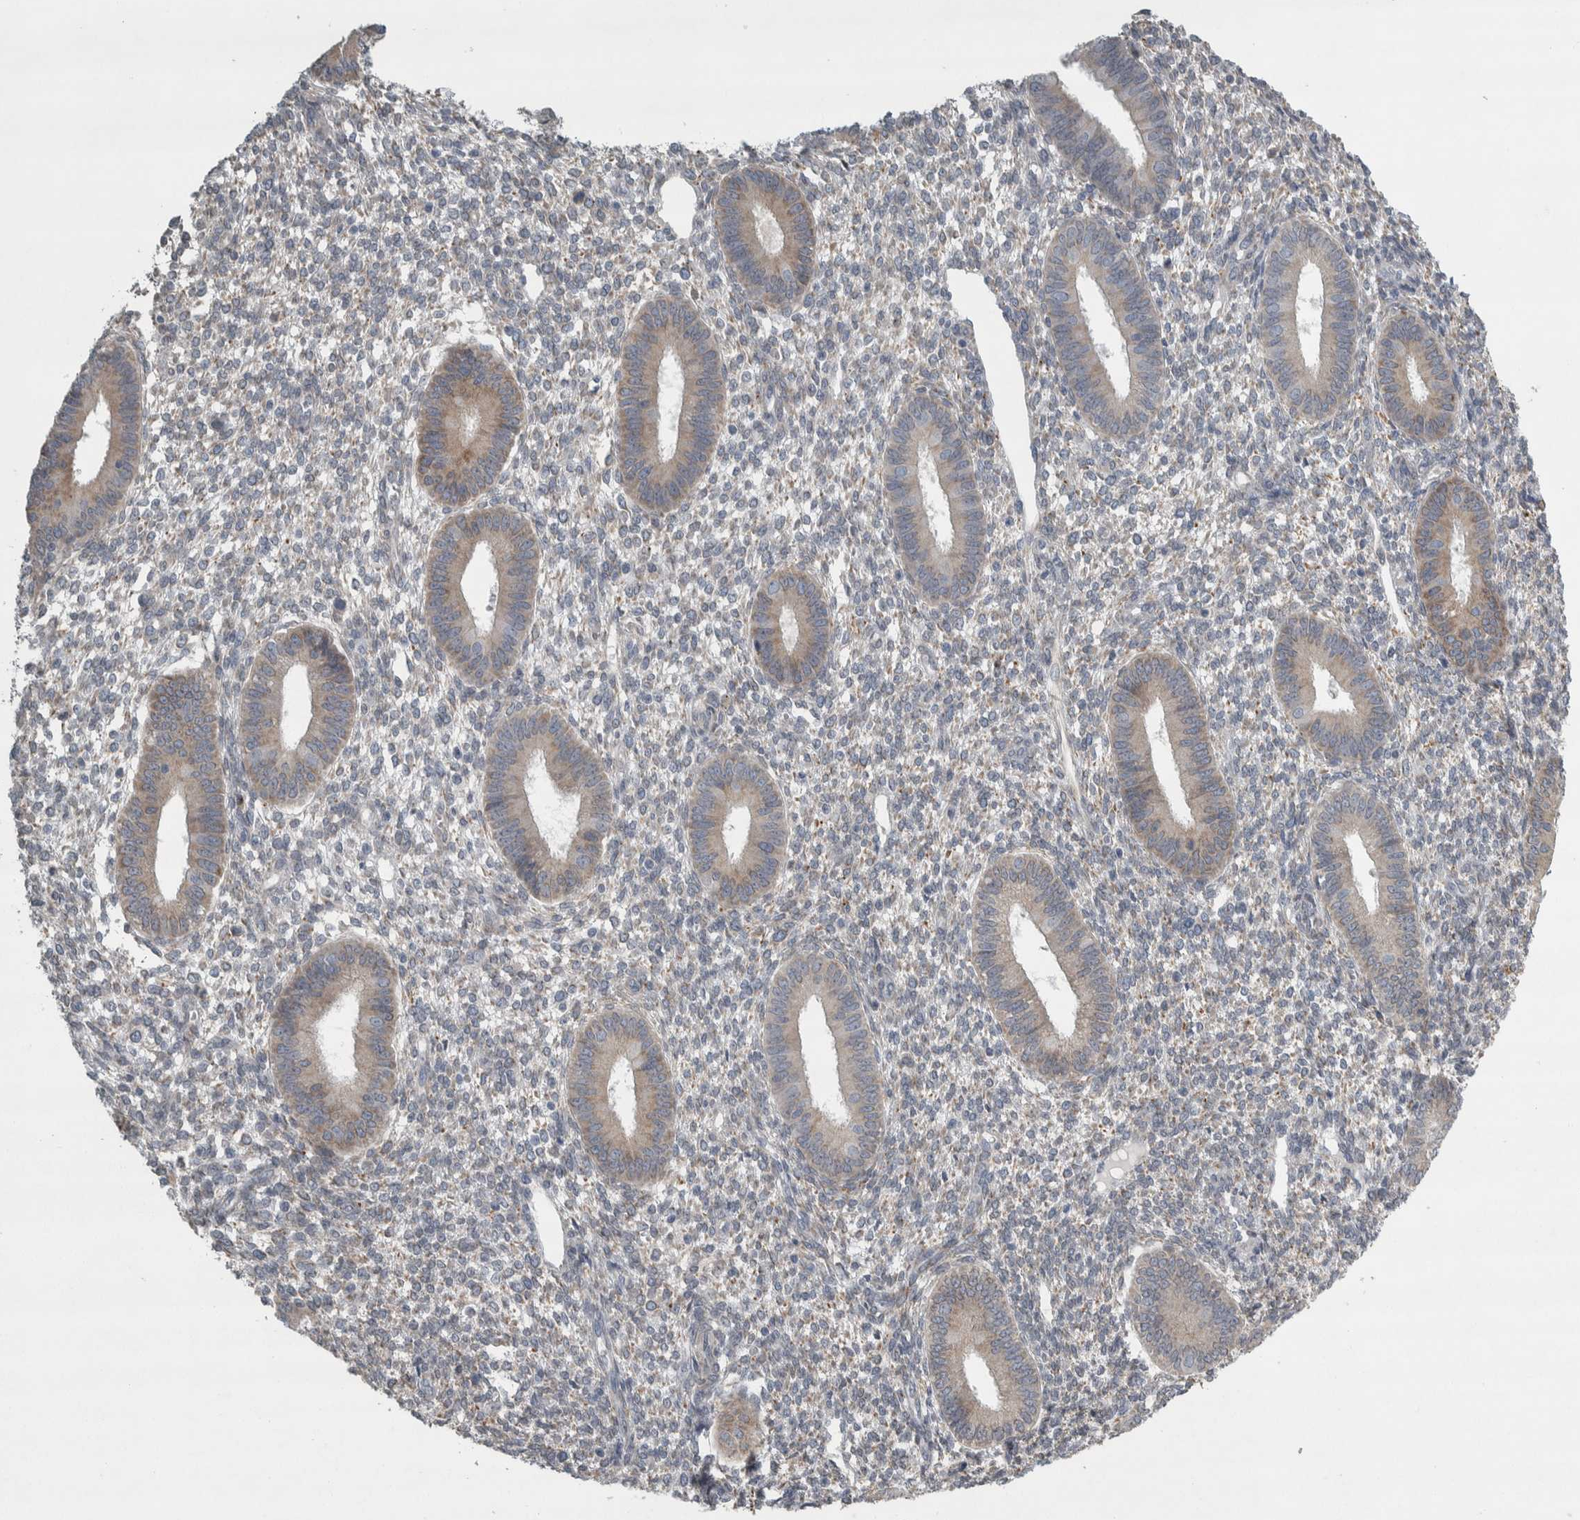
{"staining": {"intensity": "weak", "quantity": "25%-75%", "location": "cytoplasmic/membranous"}, "tissue": "endometrium", "cell_type": "Cells in endometrial stroma", "image_type": "normal", "snomed": [{"axis": "morphology", "description": "Normal tissue, NOS"}, {"axis": "topography", "description": "Endometrium"}], "caption": "Endometrium stained with immunohistochemistry exhibits weak cytoplasmic/membranous staining in approximately 25%-75% of cells in endometrial stroma.", "gene": "SIGMAR1", "patient": {"sex": "female", "age": 46}}